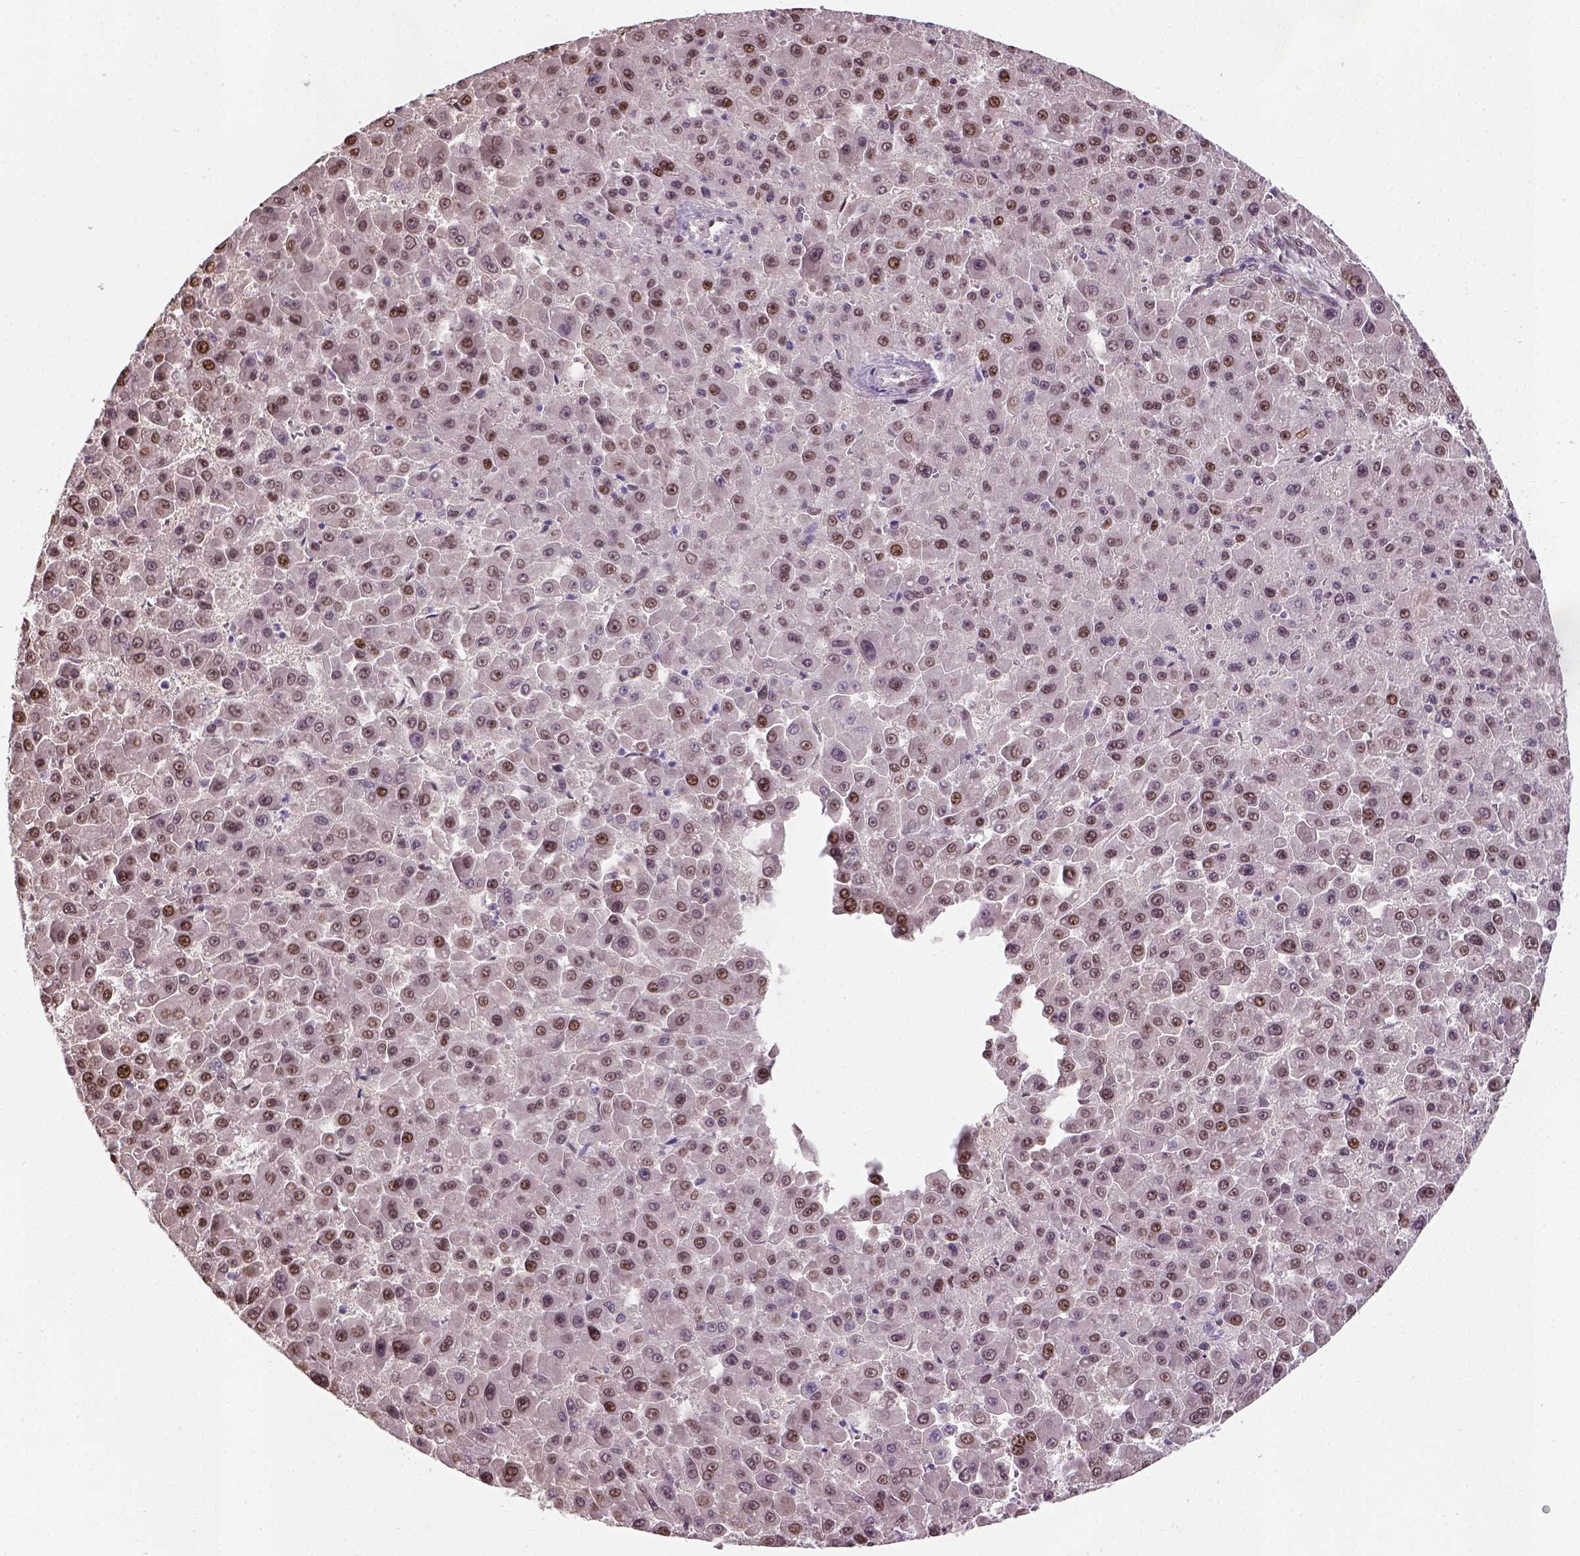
{"staining": {"intensity": "moderate", "quantity": "25%-75%", "location": "nuclear"}, "tissue": "liver cancer", "cell_type": "Tumor cells", "image_type": "cancer", "snomed": [{"axis": "morphology", "description": "Carcinoma, Hepatocellular, NOS"}, {"axis": "topography", "description": "Liver"}], "caption": "The histopathology image shows a brown stain indicating the presence of a protein in the nuclear of tumor cells in hepatocellular carcinoma (liver). The staining was performed using DAB (3,3'-diaminobenzidine), with brown indicating positive protein expression. Nuclei are stained blue with hematoxylin.", "gene": "C1orf112", "patient": {"sex": "male", "age": 78}}